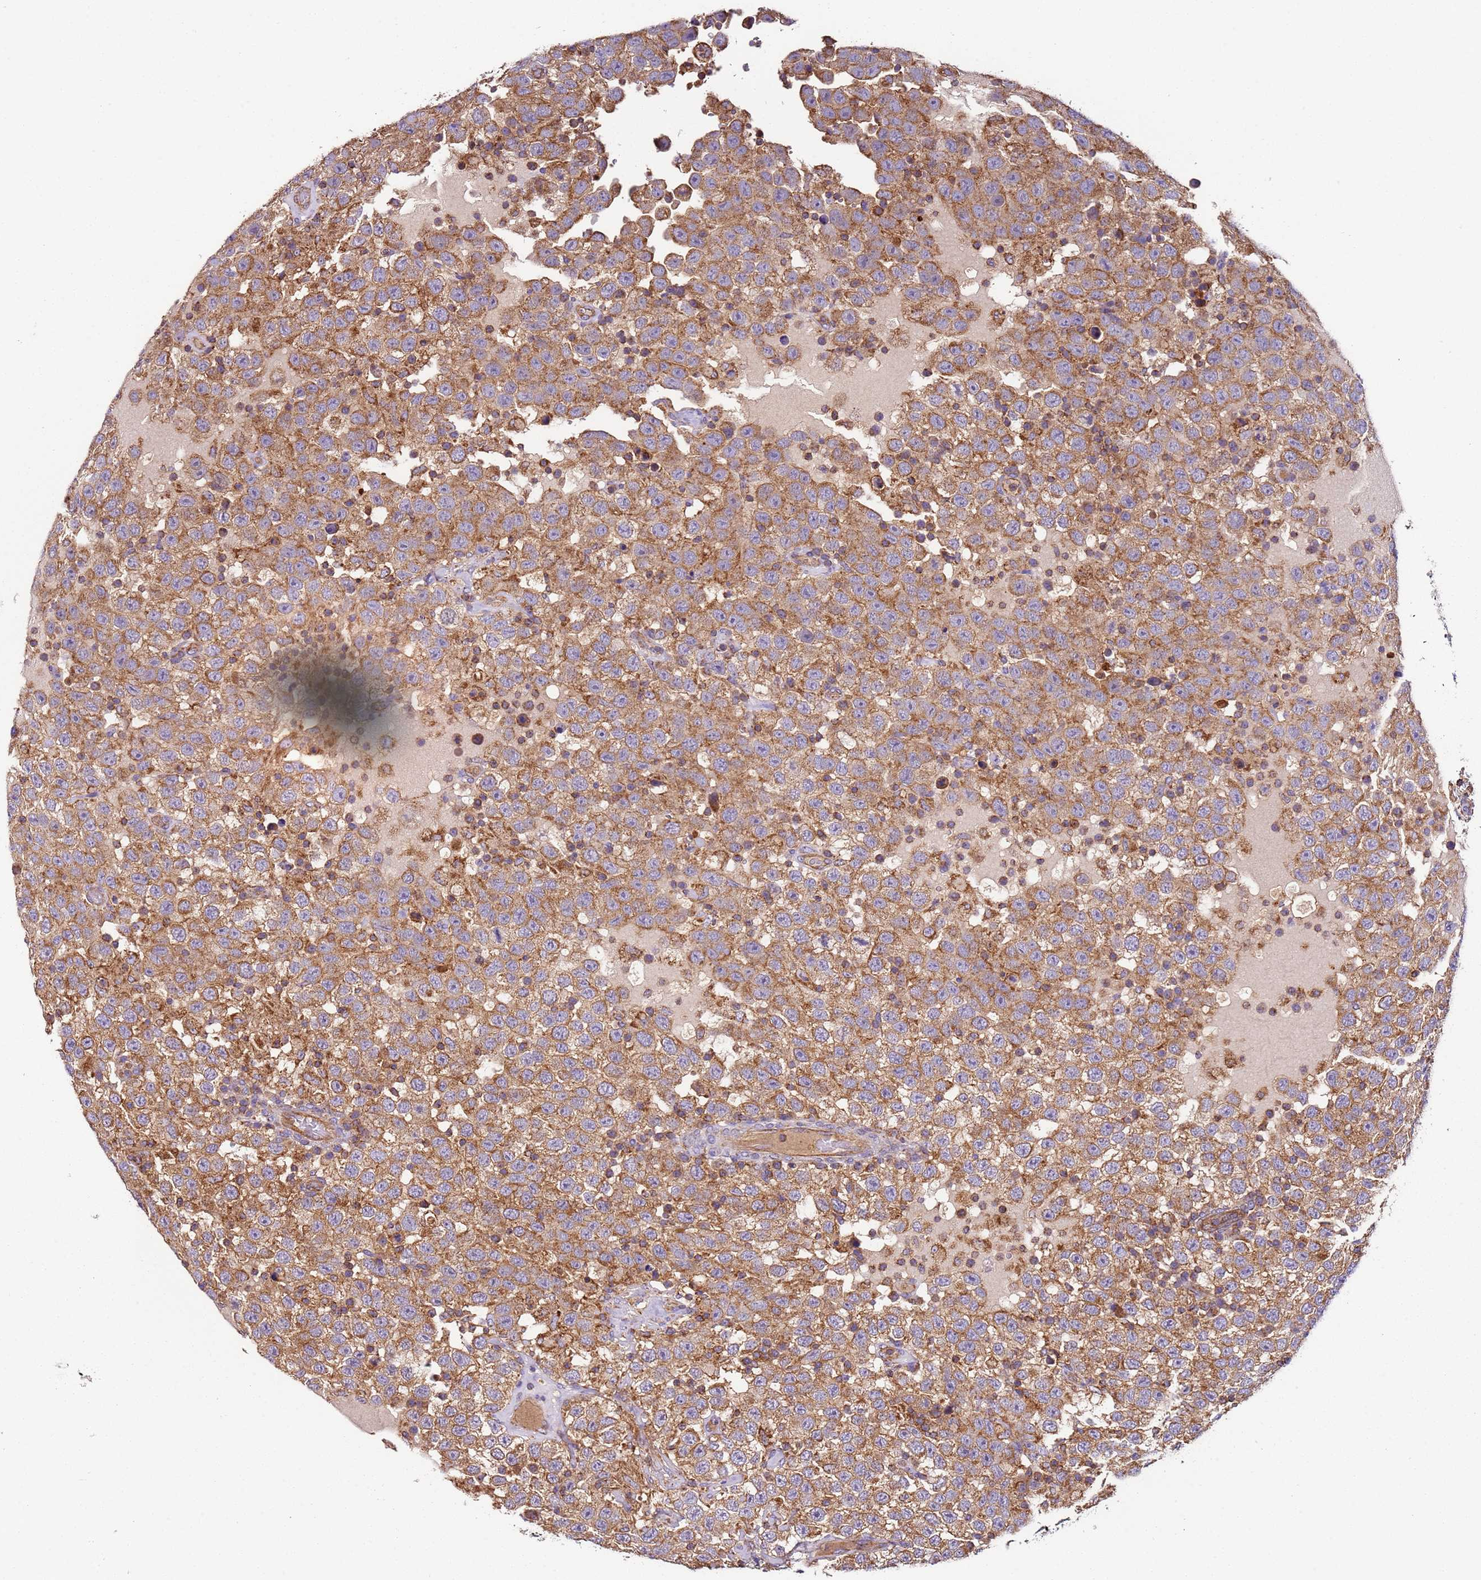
{"staining": {"intensity": "moderate", "quantity": ">75%", "location": "cytoplasmic/membranous"}, "tissue": "testis cancer", "cell_type": "Tumor cells", "image_type": "cancer", "snomed": [{"axis": "morphology", "description": "Seminoma, NOS"}, {"axis": "topography", "description": "Testis"}], "caption": "Human testis cancer stained with a protein marker demonstrates moderate staining in tumor cells.", "gene": "RMND5A", "patient": {"sex": "male", "age": 41}}